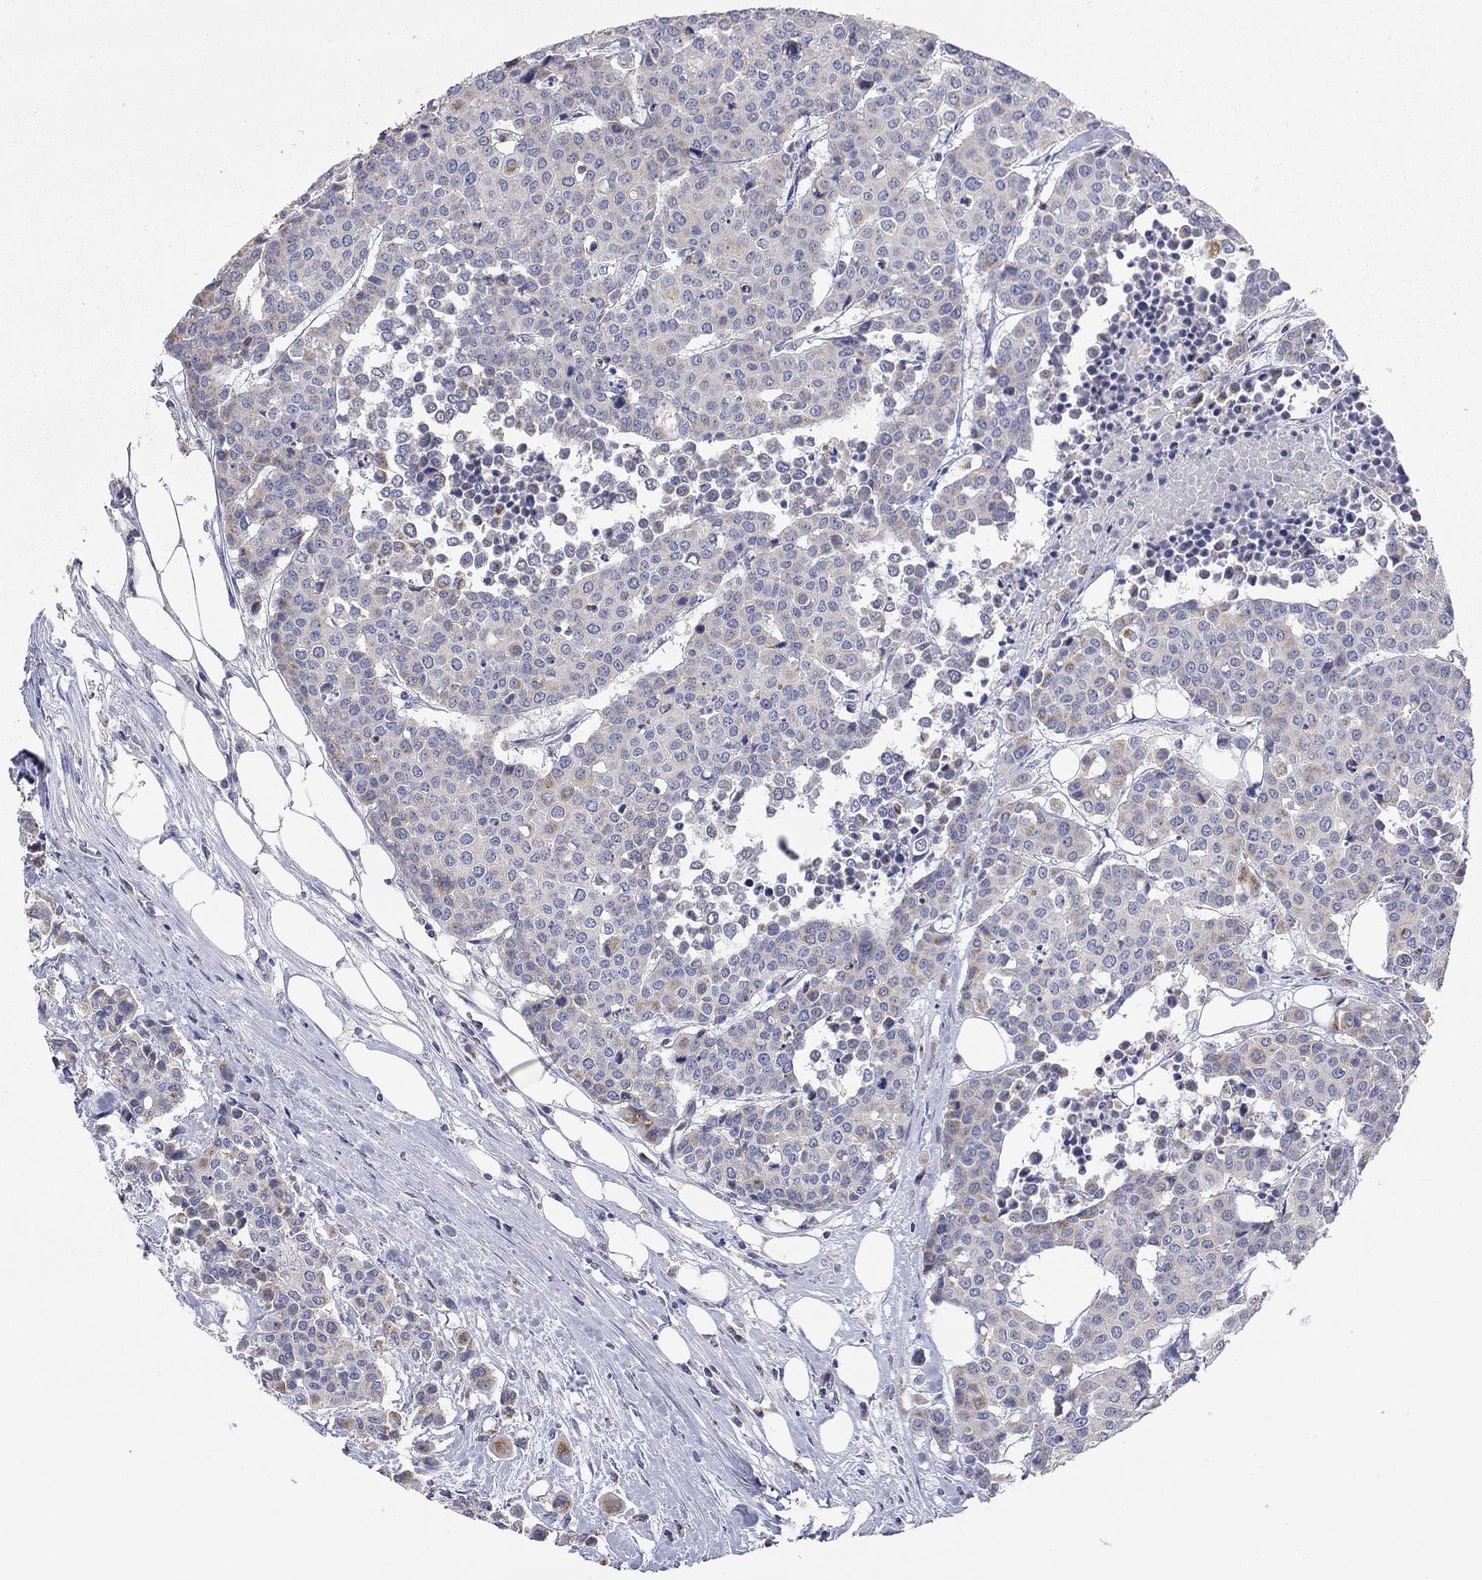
{"staining": {"intensity": "moderate", "quantity": "<25%", "location": "cytoplasmic/membranous"}, "tissue": "carcinoid", "cell_type": "Tumor cells", "image_type": "cancer", "snomed": [{"axis": "morphology", "description": "Carcinoid, malignant, NOS"}, {"axis": "topography", "description": "Colon"}], "caption": "Moderate cytoplasmic/membranous expression is seen in about <25% of tumor cells in carcinoid.", "gene": "RCAN1", "patient": {"sex": "male", "age": 81}}